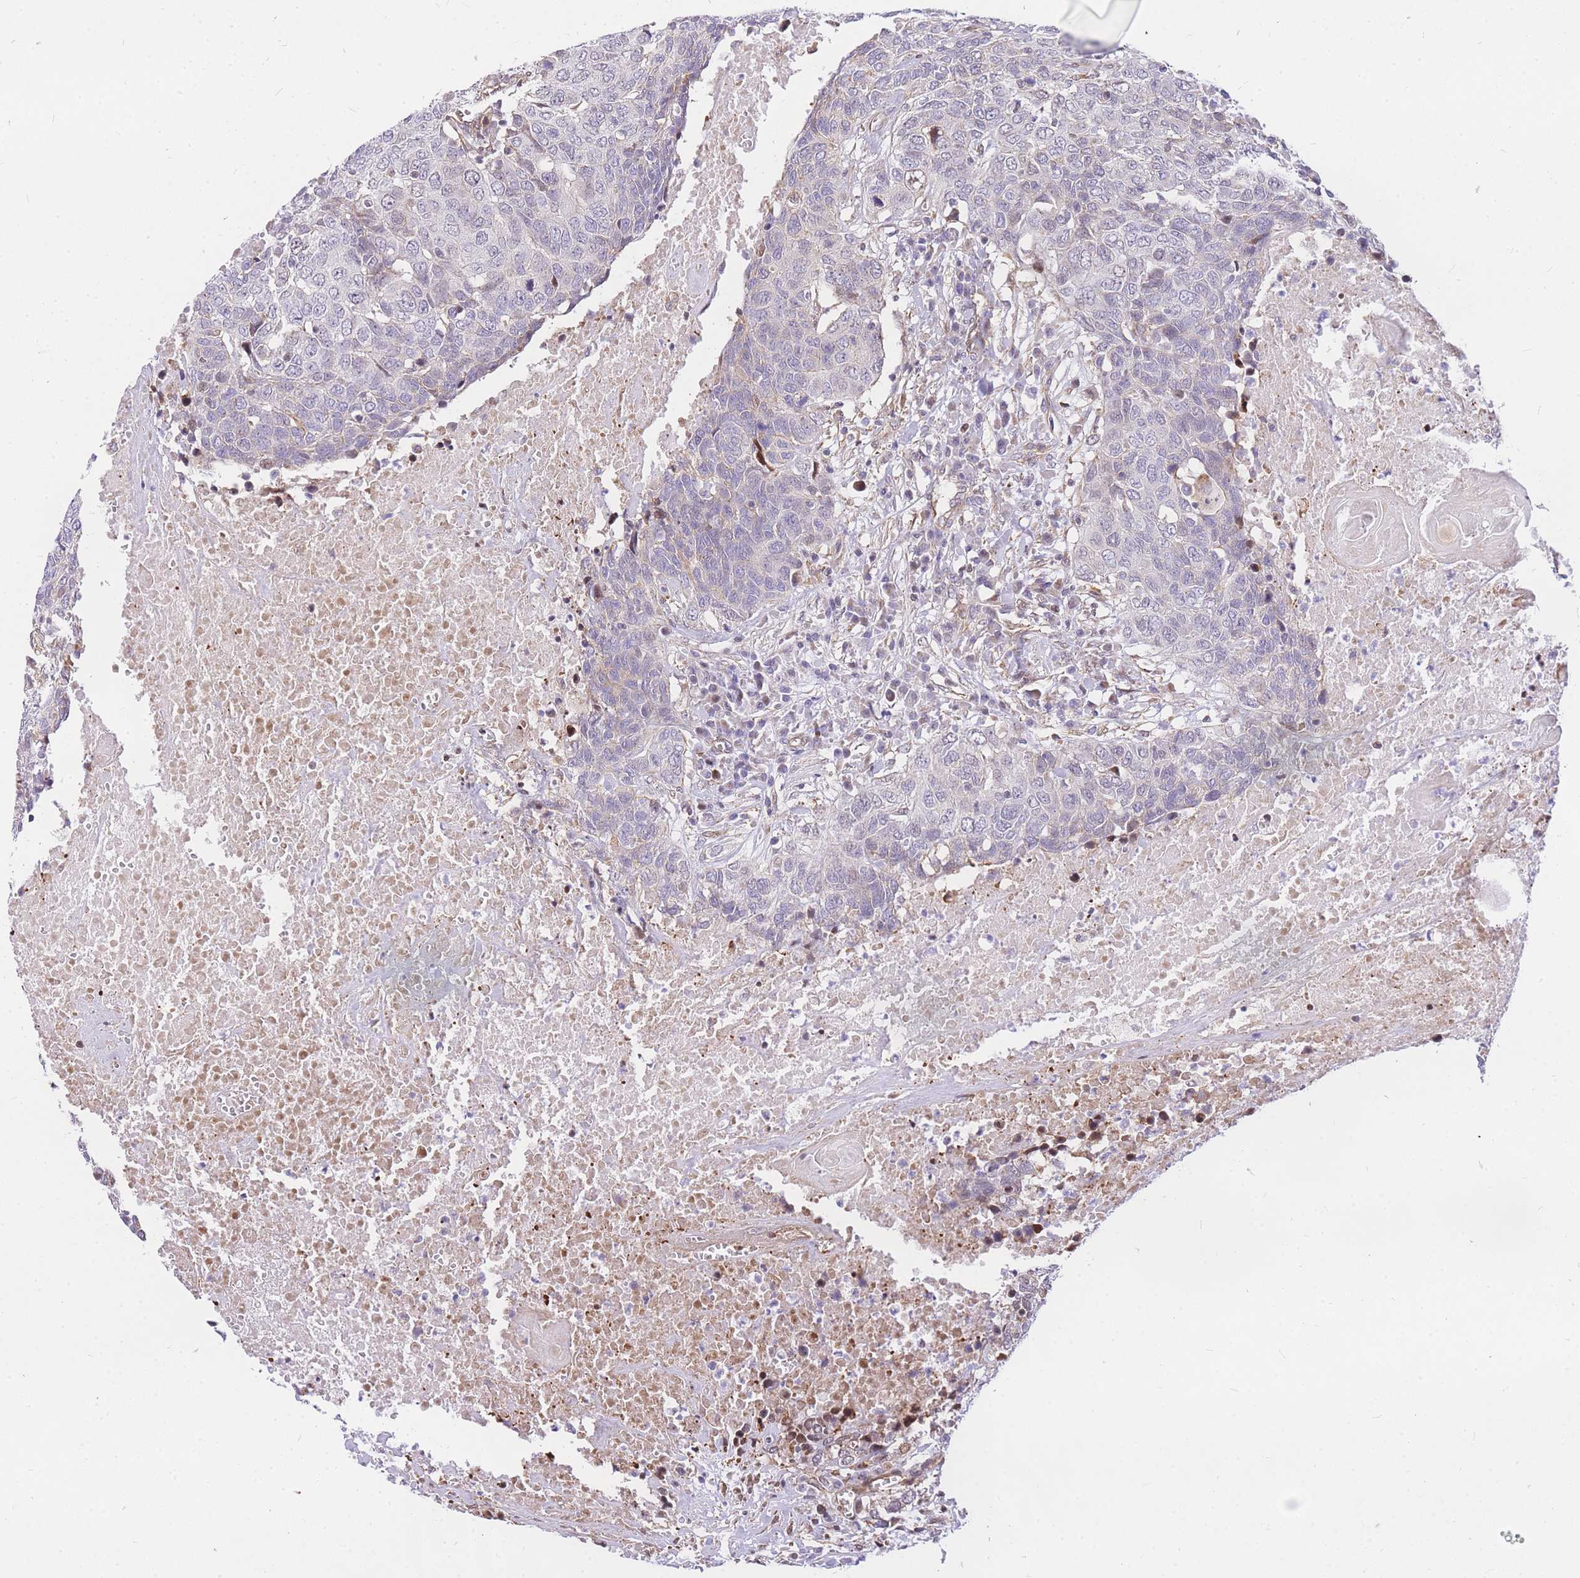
{"staining": {"intensity": "negative", "quantity": "none", "location": "none"}, "tissue": "head and neck cancer", "cell_type": "Tumor cells", "image_type": "cancer", "snomed": [{"axis": "morphology", "description": "Squamous cell carcinoma, NOS"}, {"axis": "topography", "description": "Head-Neck"}], "caption": "An IHC image of head and neck cancer (squamous cell carcinoma) is shown. There is no staining in tumor cells of head and neck cancer (squamous cell carcinoma).", "gene": "S100PBP", "patient": {"sex": "male", "age": 66}}